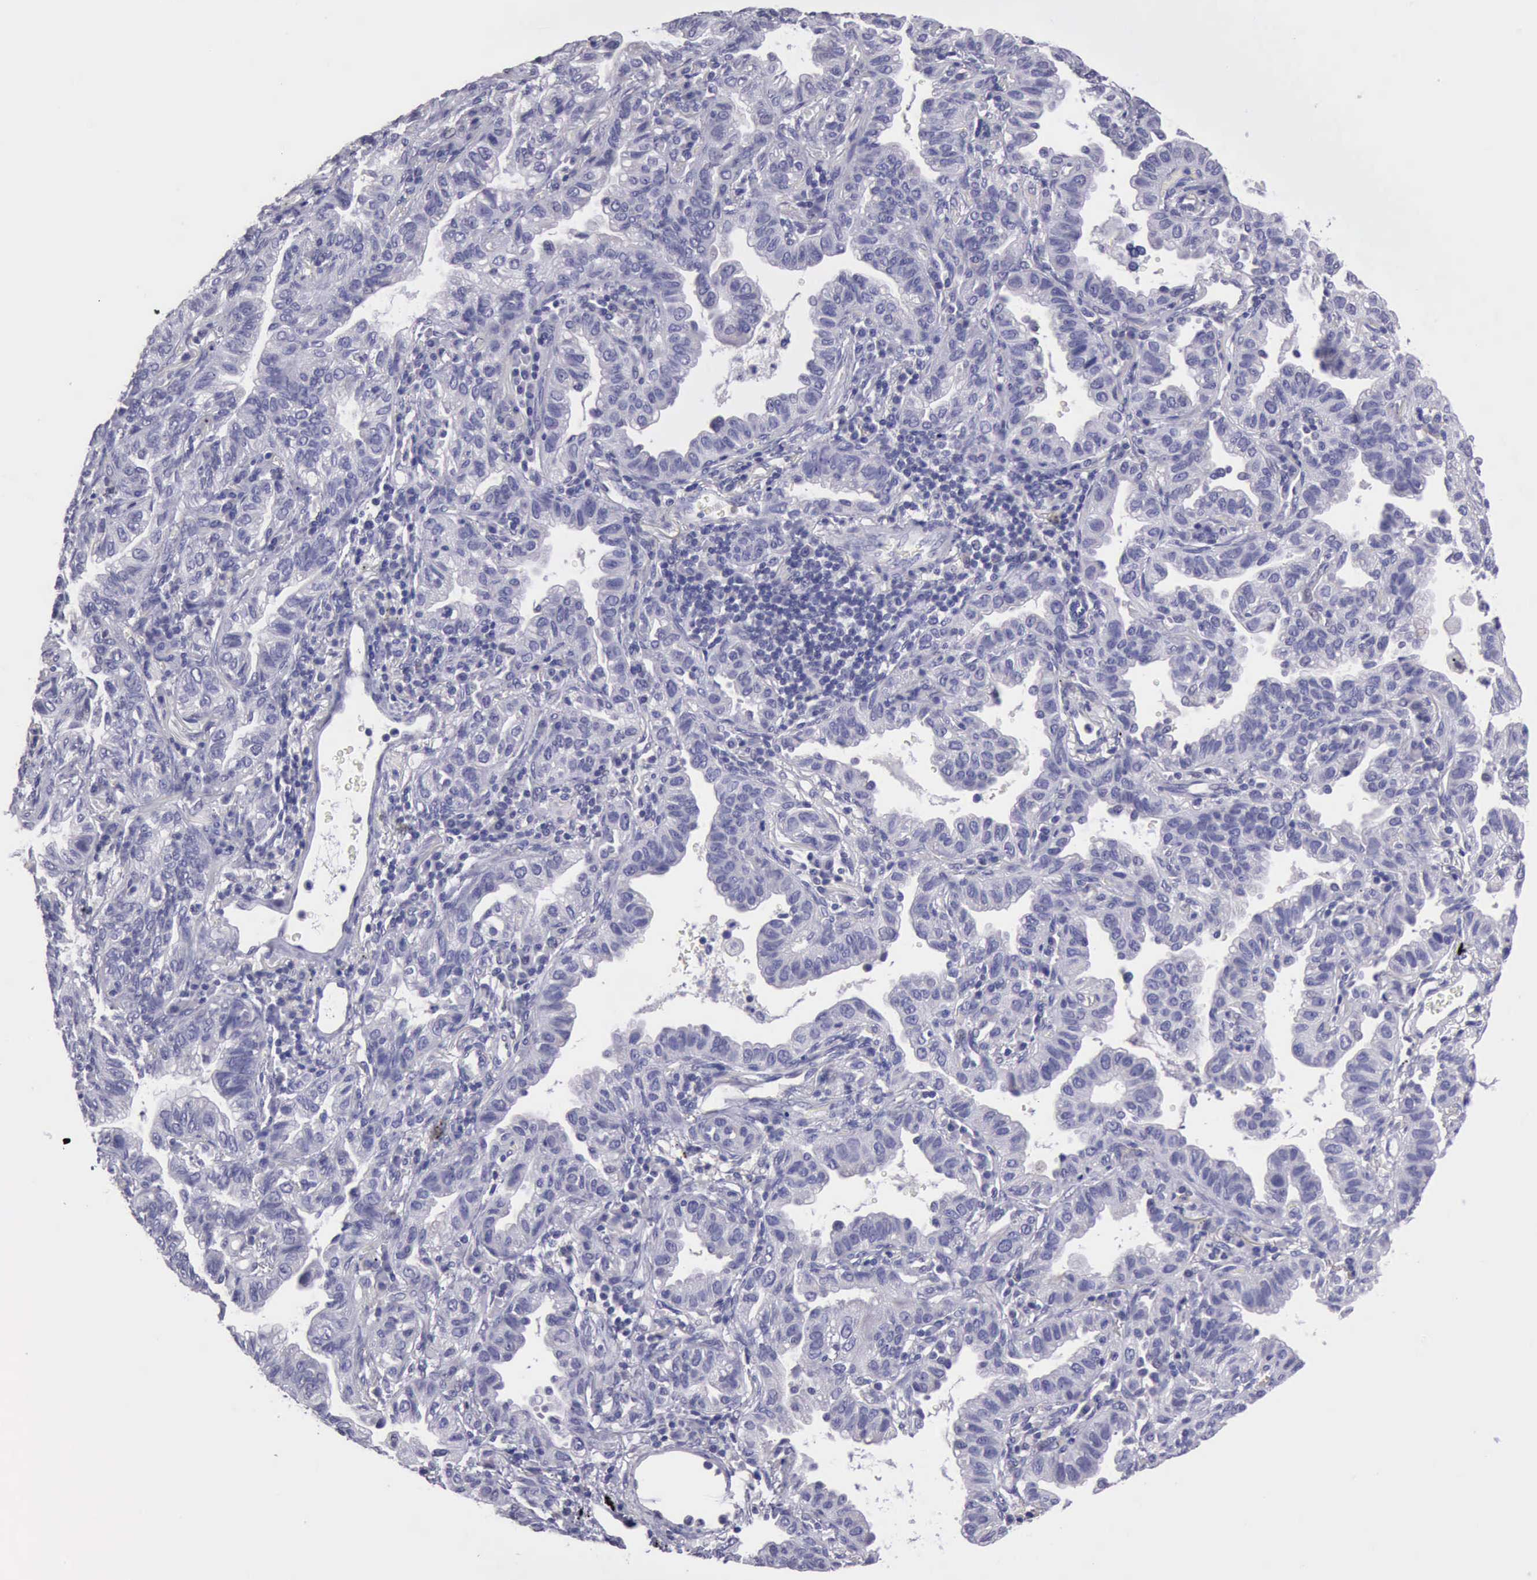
{"staining": {"intensity": "negative", "quantity": "none", "location": "none"}, "tissue": "lung cancer", "cell_type": "Tumor cells", "image_type": "cancer", "snomed": [{"axis": "morphology", "description": "Adenocarcinoma, NOS"}, {"axis": "topography", "description": "Lung"}], "caption": "Lung cancer (adenocarcinoma) stained for a protein using immunohistochemistry (IHC) displays no staining tumor cells.", "gene": "KCND1", "patient": {"sex": "female", "age": 50}}